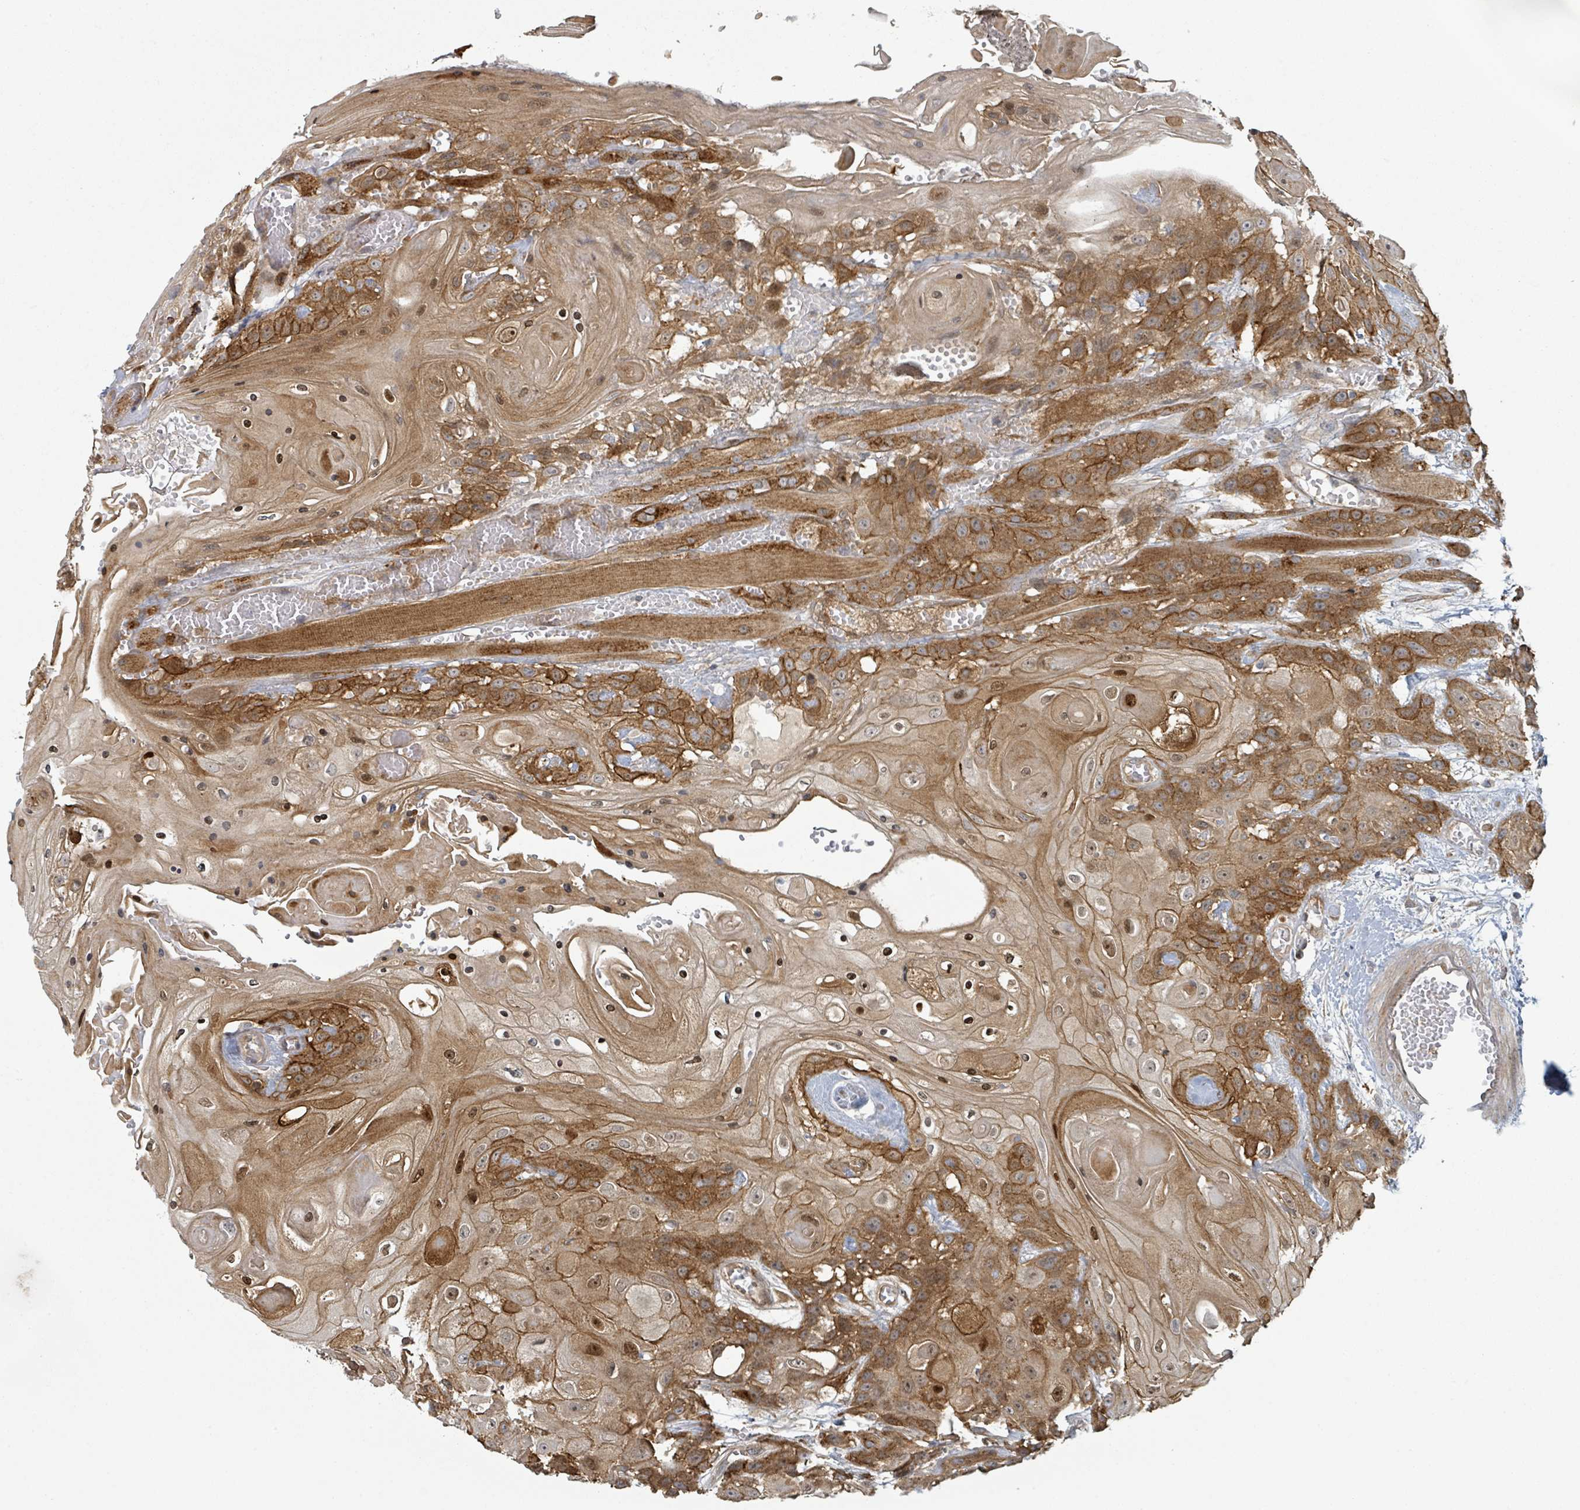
{"staining": {"intensity": "moderate", "quantity": ">75%", "location": "cytoplasmic/membranous,nuclear"}, "tissue": "head and neck cancer", "cell_type": "Tumor cells", "image_type": "cancer", "snomed": [{"axis": "morphology", "description": "Squamous cell carcinoma, NOS"}, {"axis": "topography", "description": "Head-Neck"}], "caption": "This is an image of IHC staining of squamous cell carcinoma (head and neck), which shows moderate staining in the cytoplasmic/membranous and nuclear of tumor cells.", "gene": "COL5A3", "patient": {"sex": "female", "age": 43}}